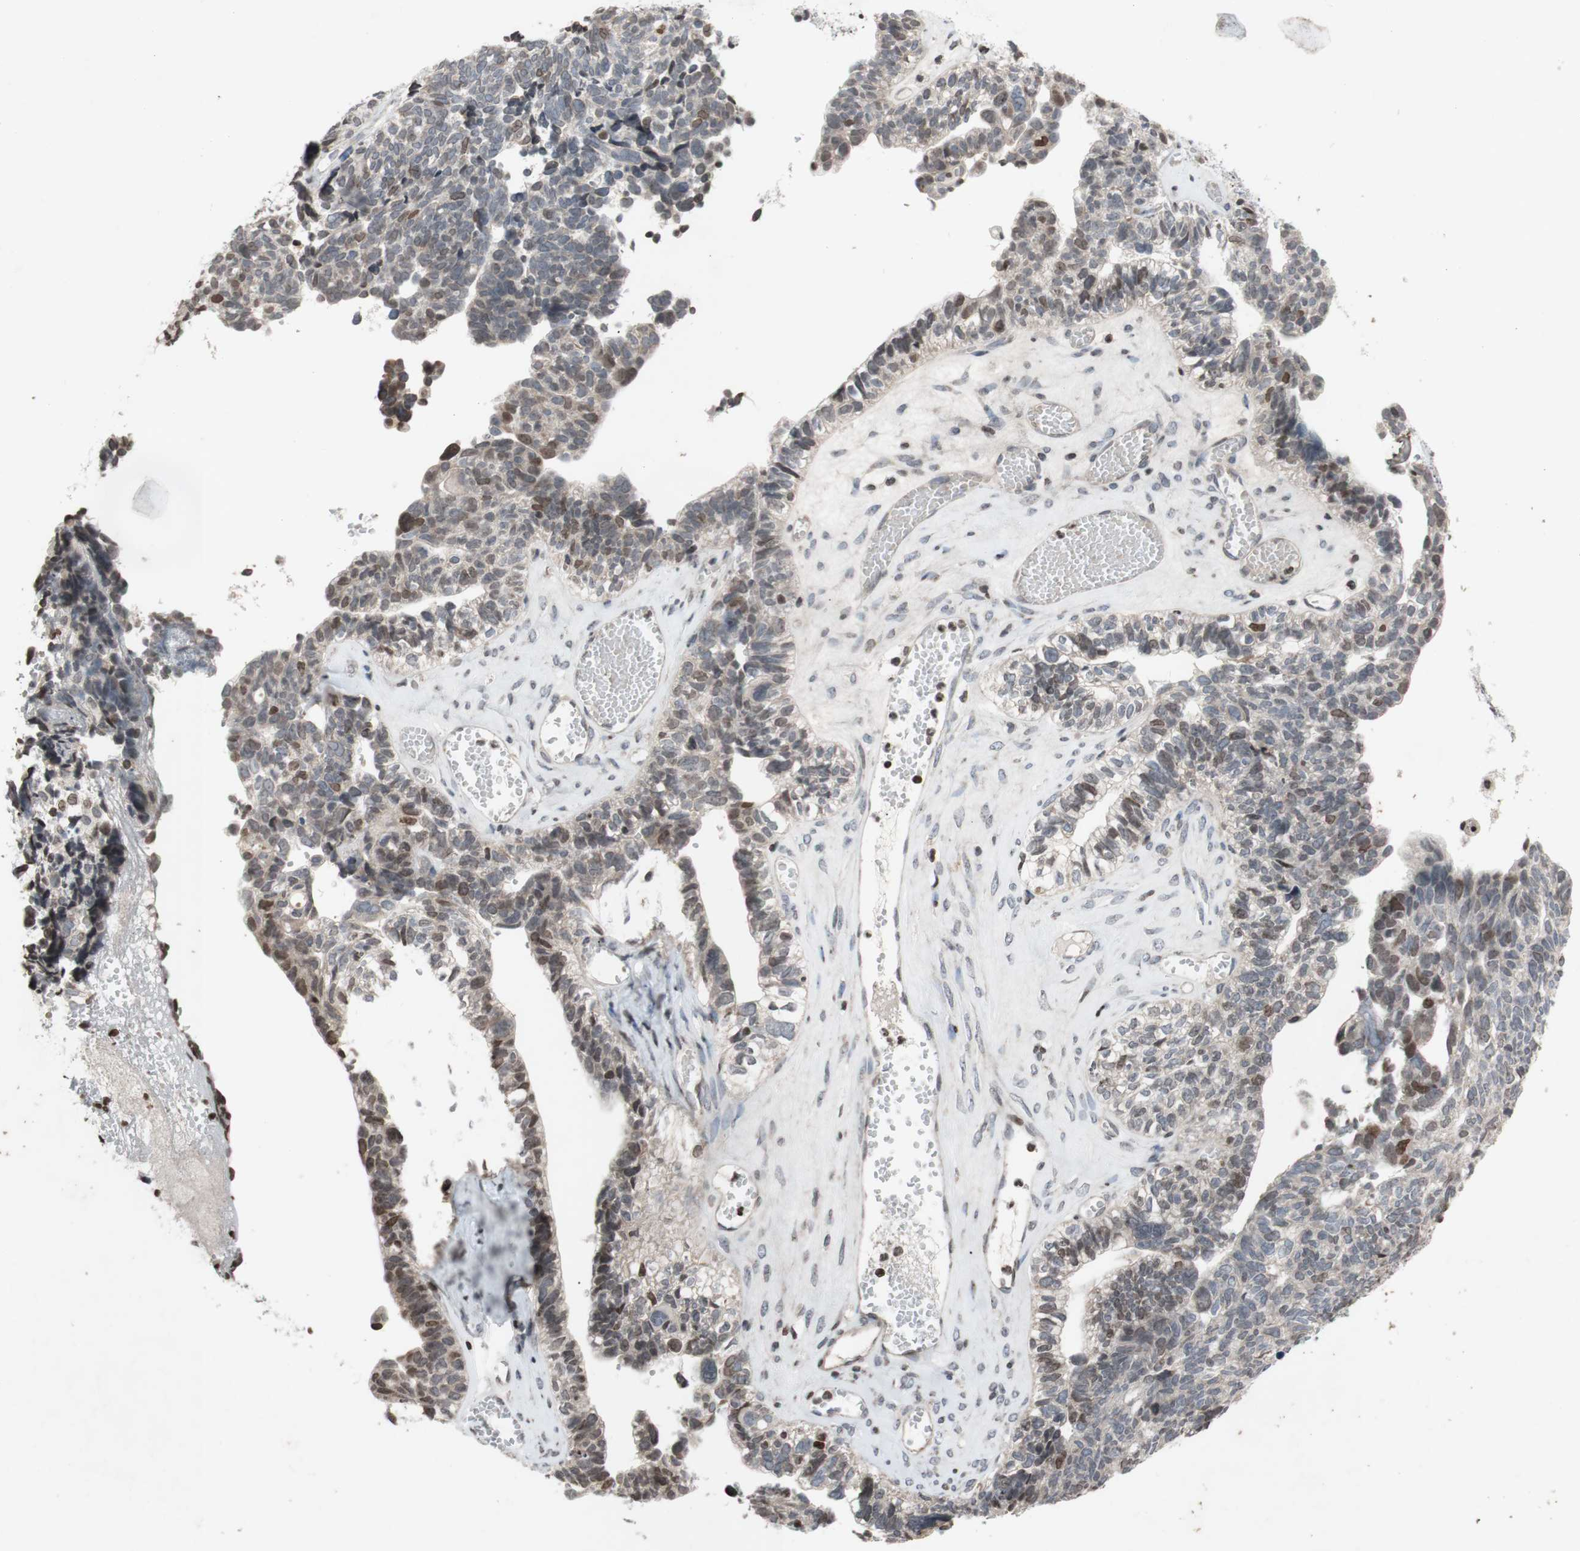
{"staining": {"intensity": "moderate", "quantity": "<25%", "location": "cytoplasmic/membranous,nuclear"}, "tissue": "ovarian cancer", "cell_type": "Tumor cells", "image_type": "cancer", "snomed": [{"axis": "morphology", "description": "Cystadenocarcinoma, serous, NOS"}, {"axis": "topography", "description": "Ovary"}], "caption": "This image demonstrates IHC staining of serous cystadenocarcinoma (ovarian), with low moderate cytoplasmic/membranous and nuclear expression in approximately <25% of tumor cells.", "gene": "MCM6", "patient": {"sex": "female", "age": 79}}